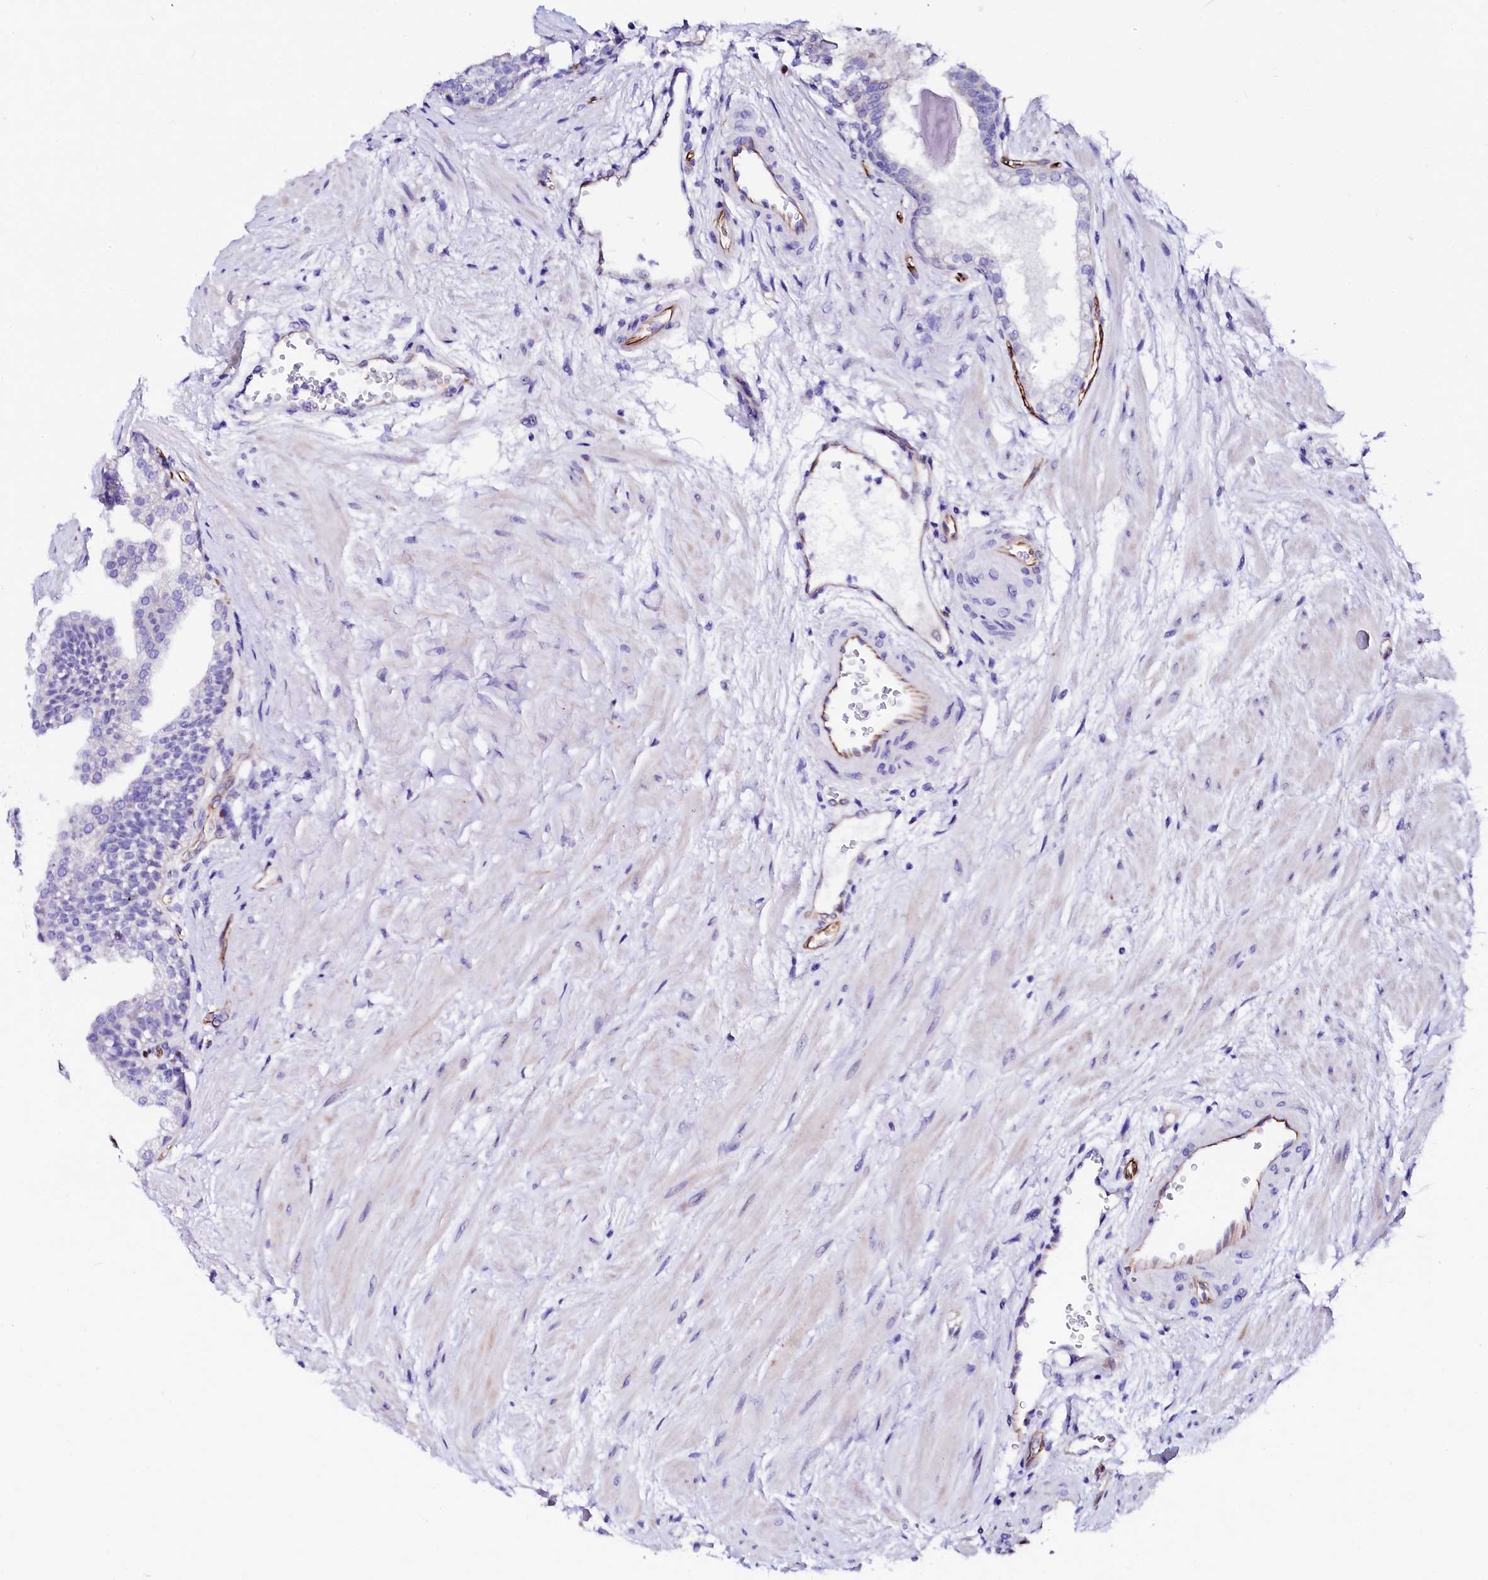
{"staining": {"intensity": "negative", "quantity": "none", "location": "none"}, "tissue": "prostate", "cell_type": "Glandular cells", "image_type": "normal", "snomed": [{"axis": "morphology", "description": "Normal tissue, NOS"}, {"axis": "topography", "description": "Prostate"}], "caption": "Glandular cells are negative for brown protein staining in normal prostate. (Brightfield microscopy of DAB (3,3'-diaminobenzidine) immunohistochemistry (IHC) at high magnification).", "gene": "SFR1", "patient": {"sex": "male", "age": 48}}